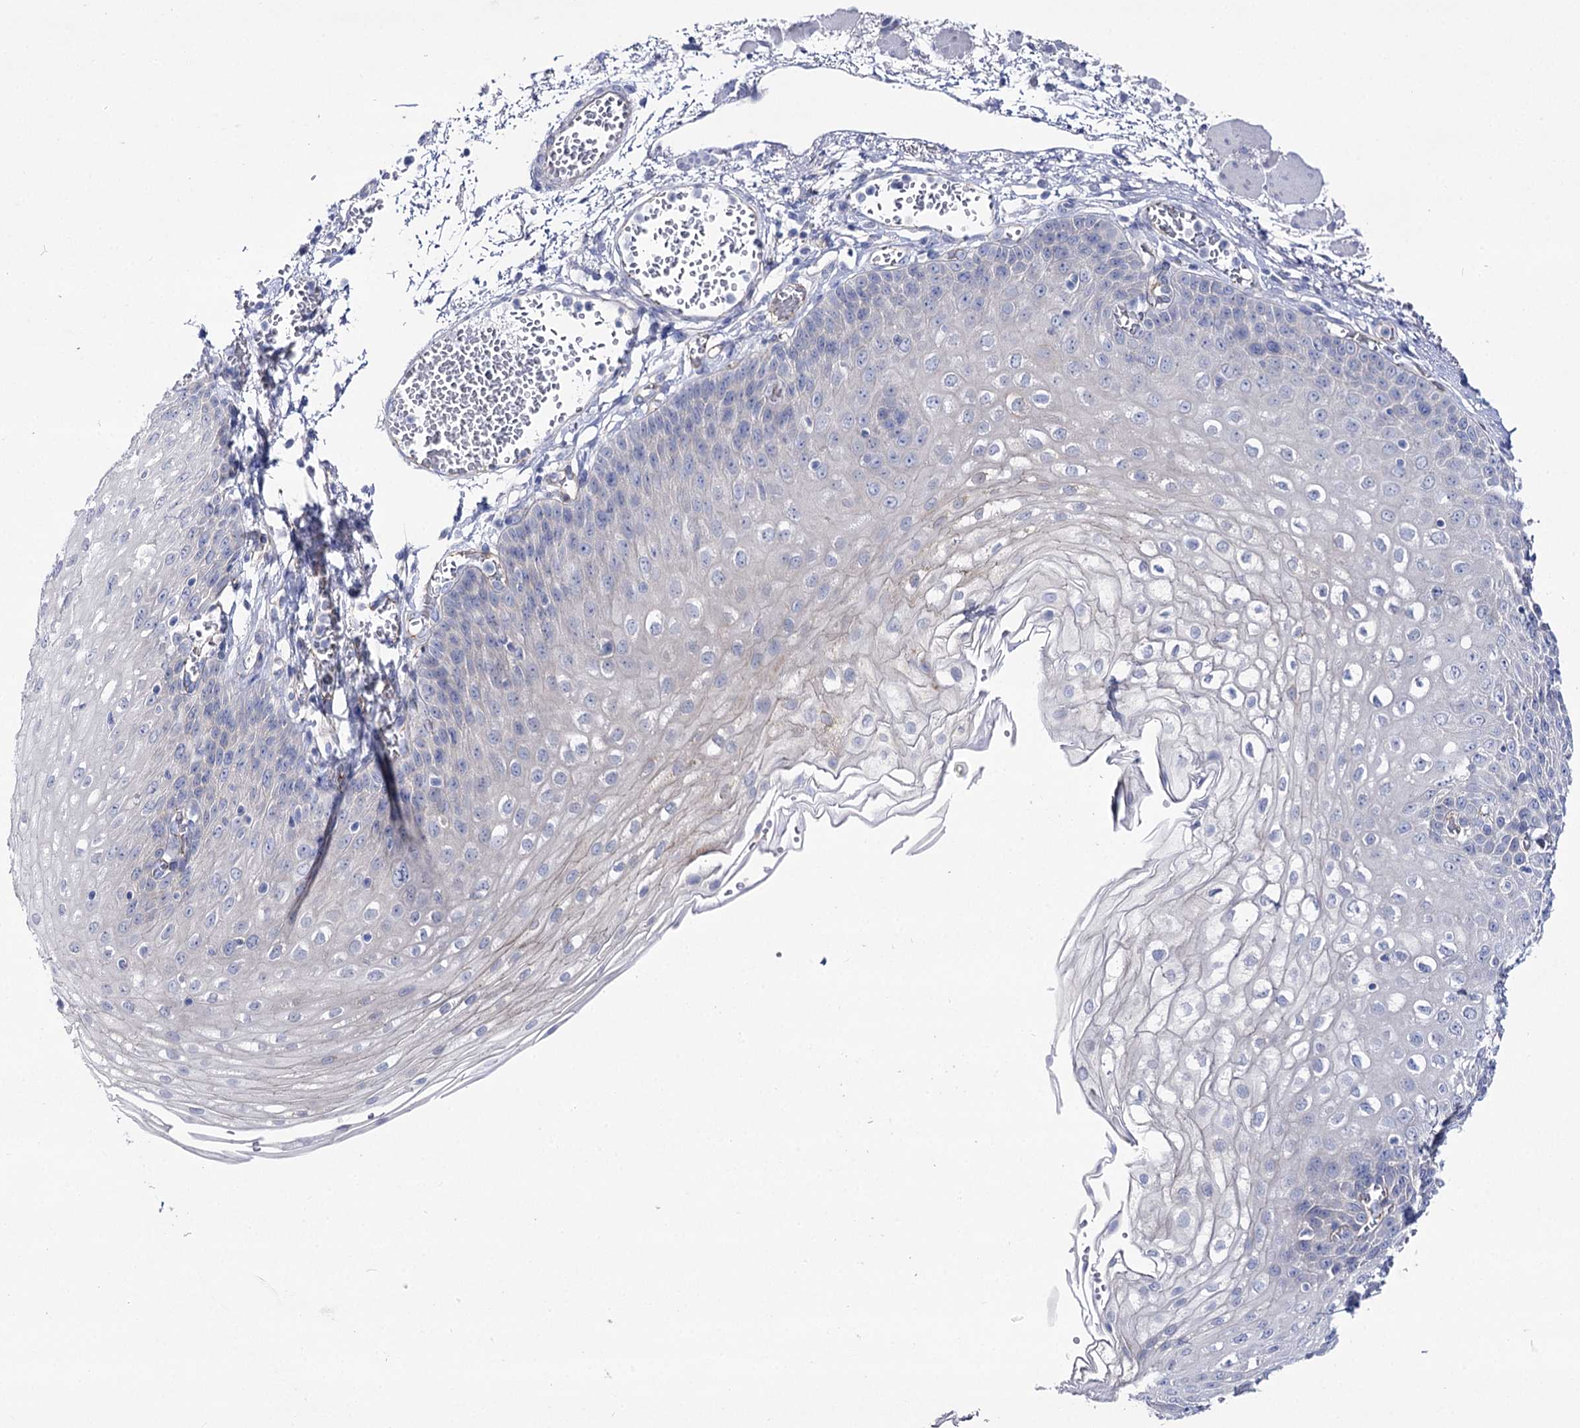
{"staining": {"intensity": "negative", "quantity": "none", "location": "none"}, "tissue": "esophagus", "cell_type": "Squamous epithelial cells", "image_type": "normal", "snomed": [{"axis": "morphology", "description": "Normal tissue, NOS"}, {"axis": "topography", "description": "Esophagus"}], "caption": "Immunohistochemistry micrograph of benign esophagus: esophagus stained with DAB (3,3'-diaminobenzidine) displays no significant protein expression in squamous epithelial cells.", "gene": "NRAP", "patient": {"sex": "male", "age": 81}}